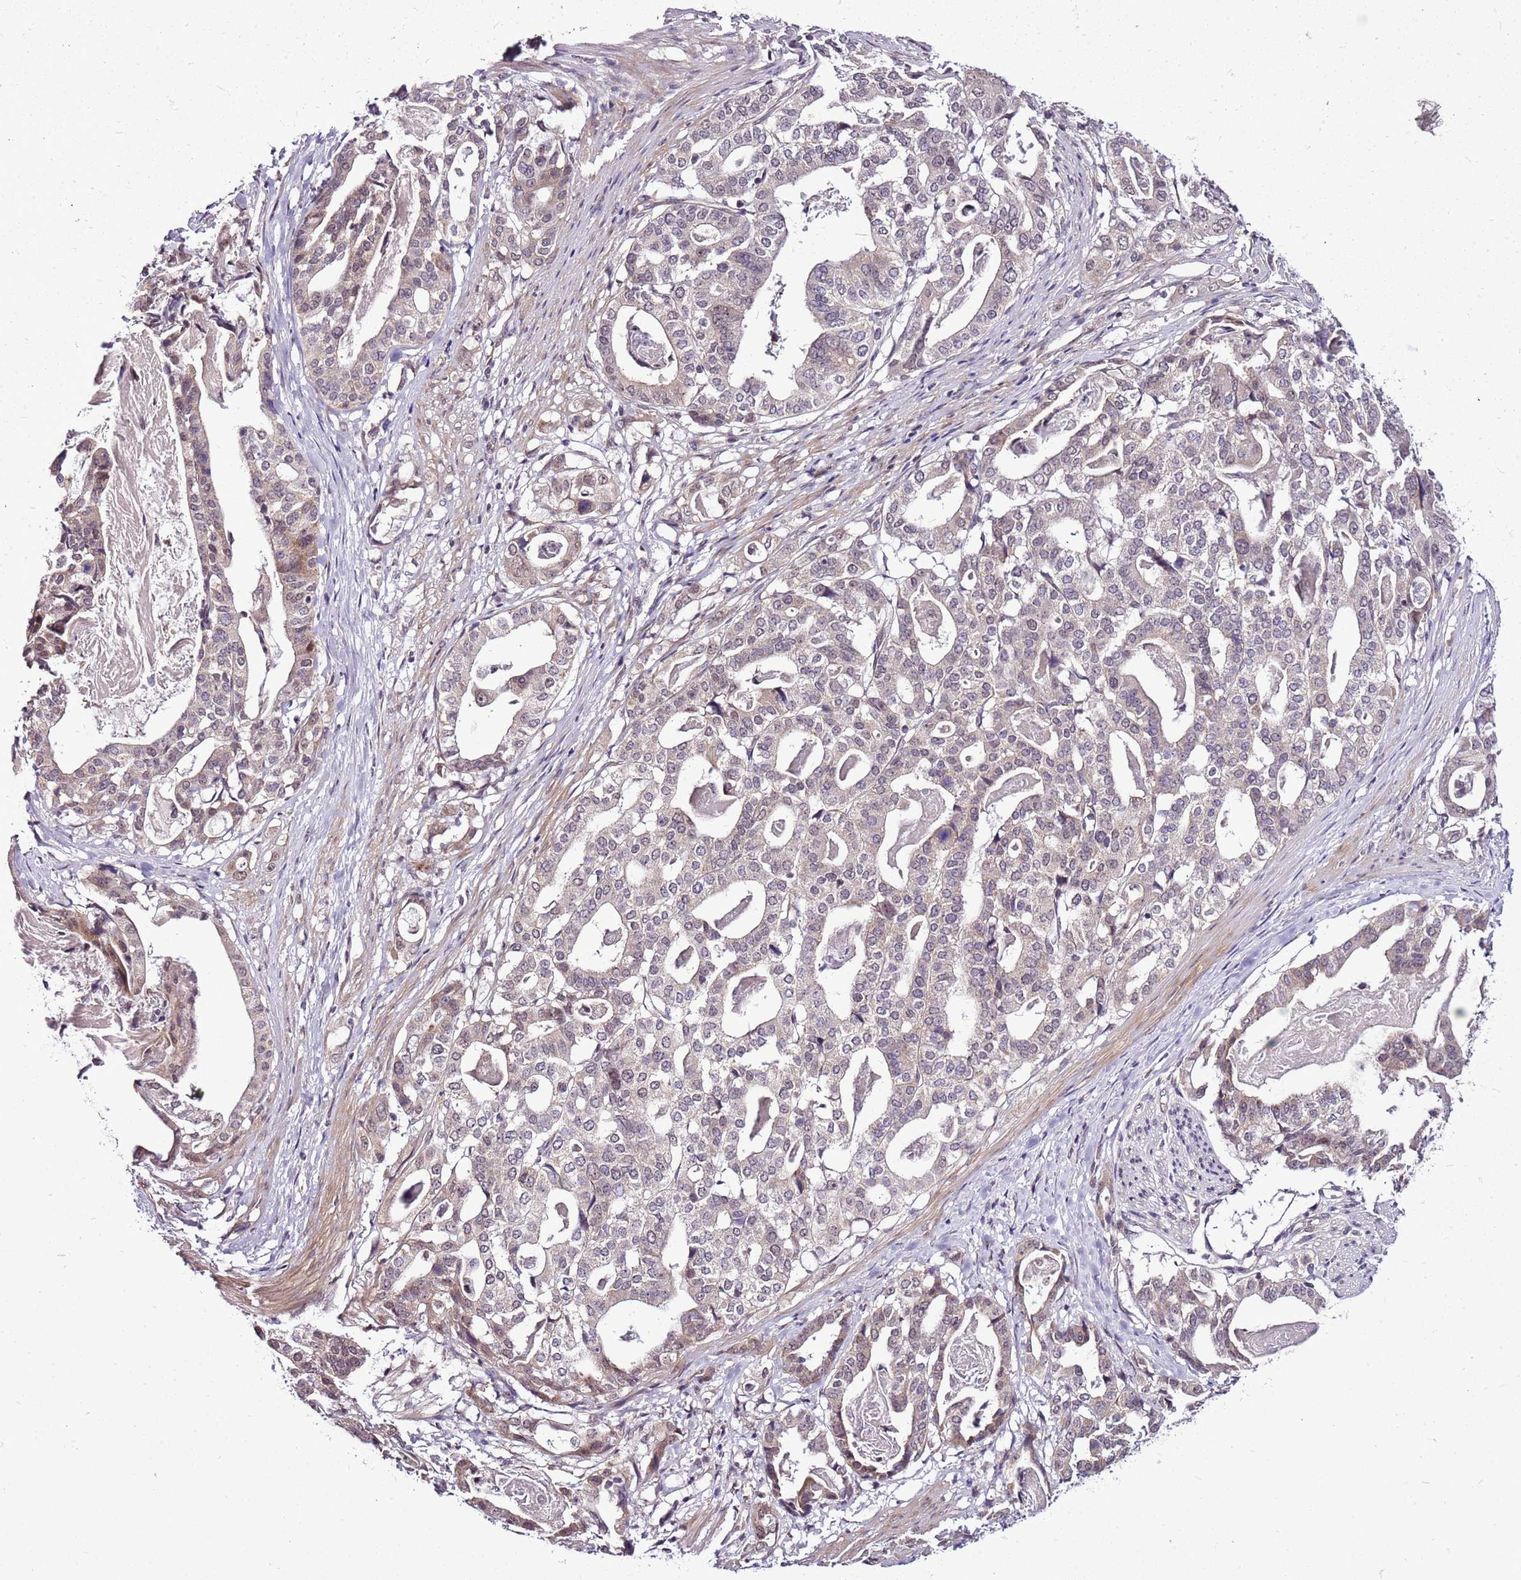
{"staining": {"intensity": "weak", "quantity": "<25%", "location": "cytoplasmic/membranous,nuclear"}, "tissue": "stomach cancer", "cell_type": "Tumor cells", "image_type": "cancer", "snomed": [{"axis": "morphology", "description": "Adenocarcinoma, NOS"}, {"axis": "topography", "description": "Stomach"}], "caption": "Adenocarcinoma (stomach) was stained to show a protein in brown. There is no significant staining in tumor cells.", "gene": "CCDC166", "patient": {"sex": "male", "age": 48}}